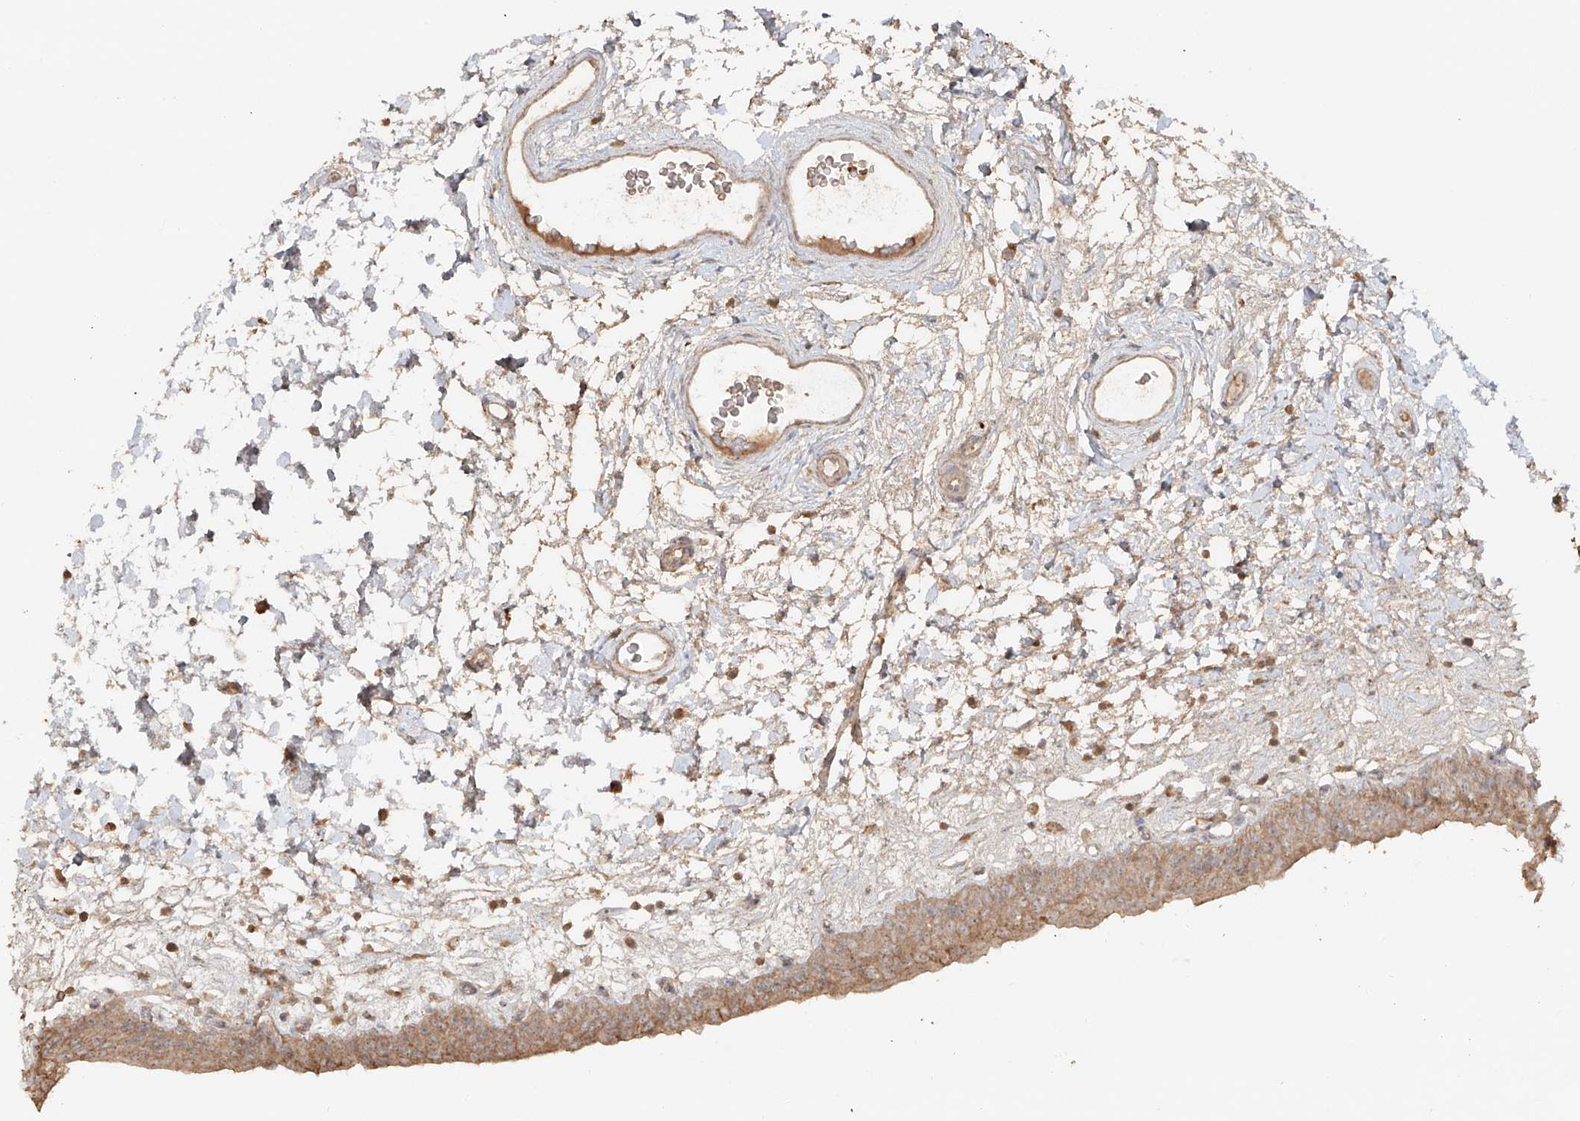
{"staining": {"intensity": "moderate", "quantity": "<25%", "location": "cytoplasmic/membranous"}, "tissue": "urinary bladder", "cell_type": "Urothelial cells", "image_type": "normal", "snomed": [{"axis": "morphology", "description": "Normal tissue, NOS"}, {"axis": "topography", "description": "Urinary bladder"}], "caption": "Moderate cytoplasmic/membranous staining is appreciated in approximately <25% of urothelial cells in unremarkable urinary bladder. Nuclei are stained in blue.", "gene": "NPHS1", "patient": {"sex": "male", "age": 83}}